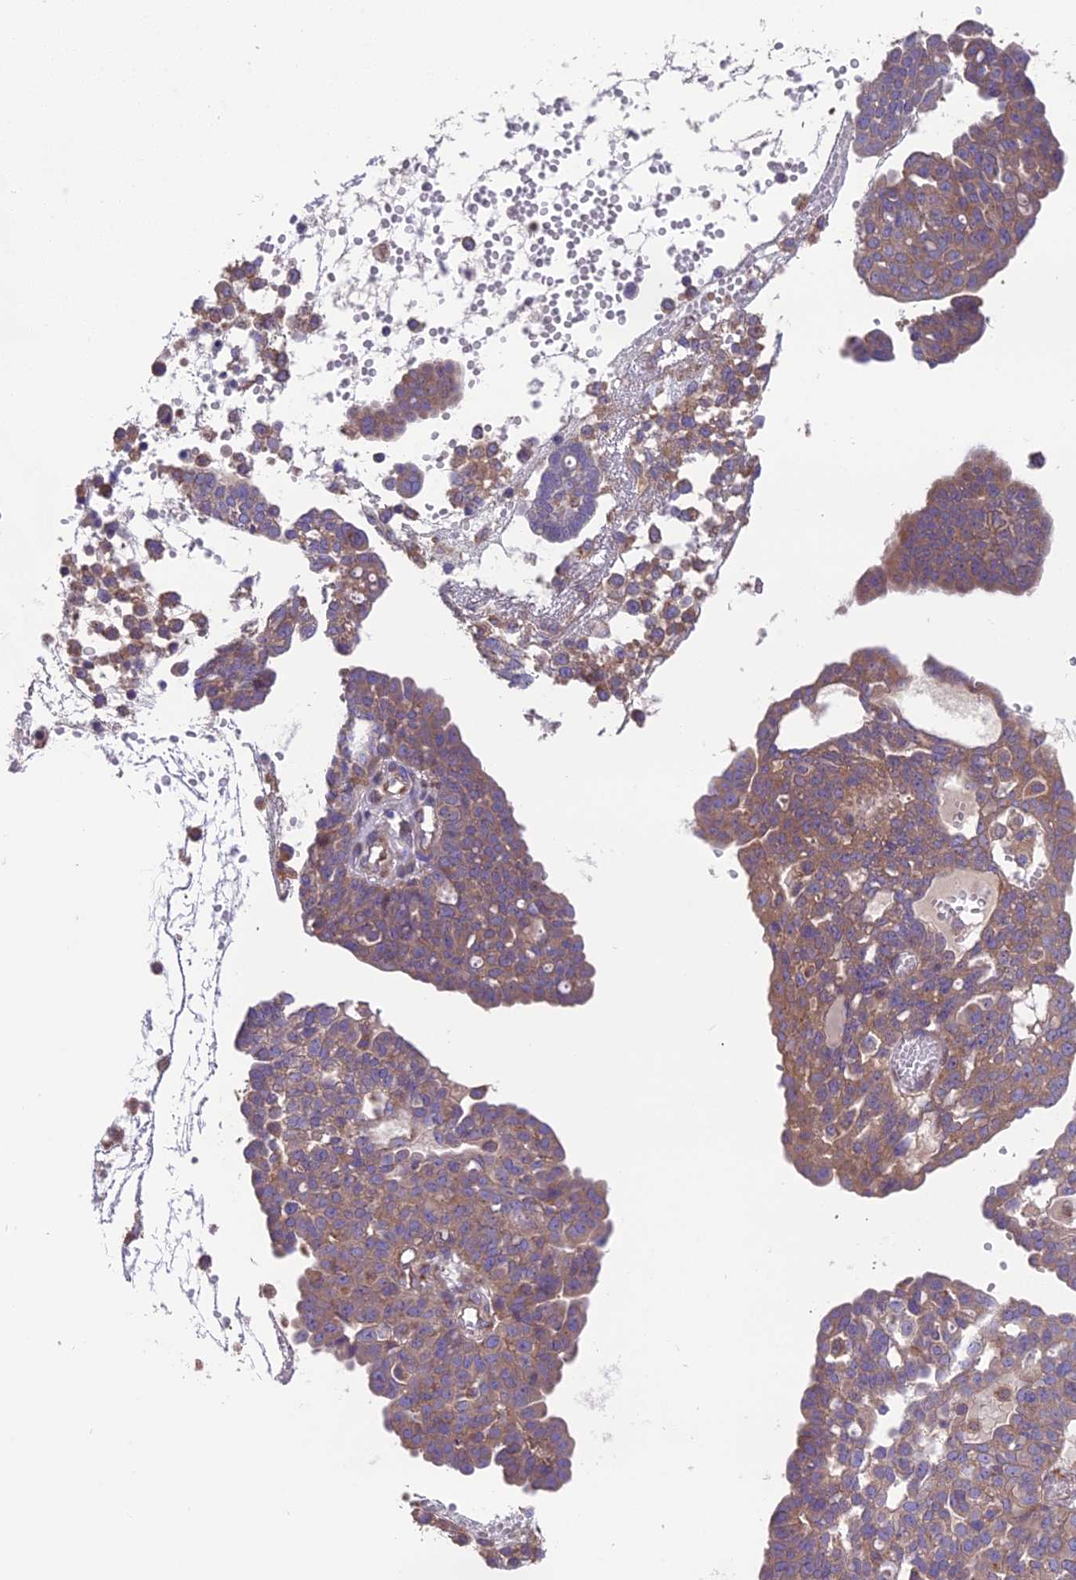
{"staining": {"intensity": "moderate", "quantity": ">75%", "location": "cytoplasmic/membranous"}, "tissue": "ovarian cancer", "cell_type": "Tumor cells", "image_type": "cancer", "snomed": [{"axis": "morphology", "description": "Cystadenocarcinoma, serous, NOS"}, {"axis": "topography", "description": "Soft tissue"}, {"axis": "topography", "description": "Ovary"}], "caption": "Approximately >75% of tumor cells in ovarian serous cystadenocarcinoma reveal moderate cytoplasmic/membranous protein expression as visualized by brown immunohistochemical staining.", "gene": "BLOC1S4", "patient": {"sex": "female", "age": 57}}